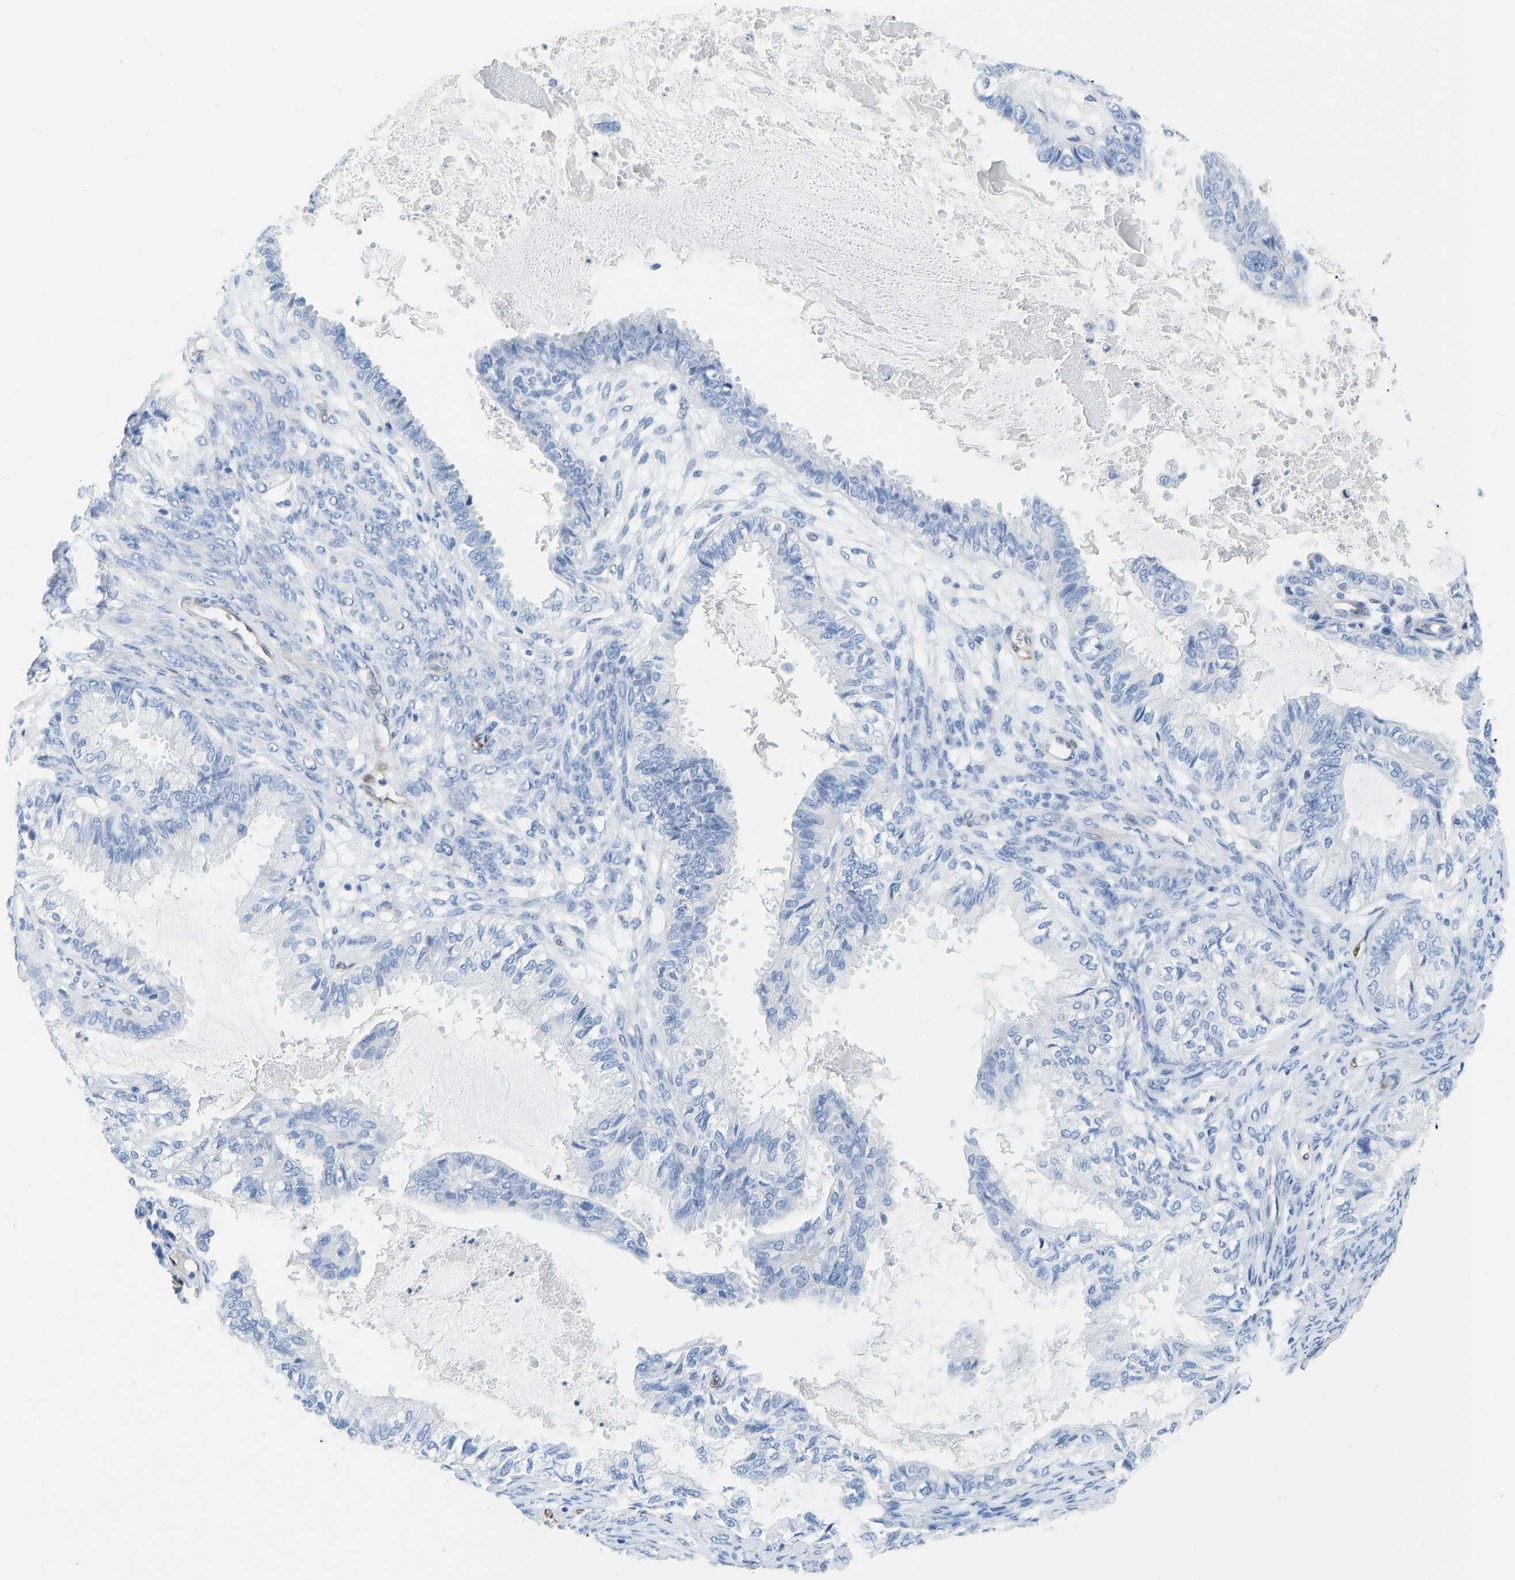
{"staining": {"intensity": "negative", "quantity": "none", "location": "none"}, "tissue": "cervical cancer", "cell_type": "Tumor cells", "image_type": "cancer", "snomed": [{"axis": "morphology", "description": "Normal tissue, NOS"}, {"axis": "morphology", "description": "Adenocarcinoma, NOS"}, {"axis": "topography", "description": "Cervix"}, {"axis": "topography", "description": "Endometrium"}], "caption": "Tumor cells are negative for brown protein staining in cervical cancer (adenocarcinoma). (DAB (3,3'-diaminobenzidine) IHC visualized using brightfield microscopy, high magnification).", "gene": "NKAIN3", "patient": {"sex": "female", "age": 86}}